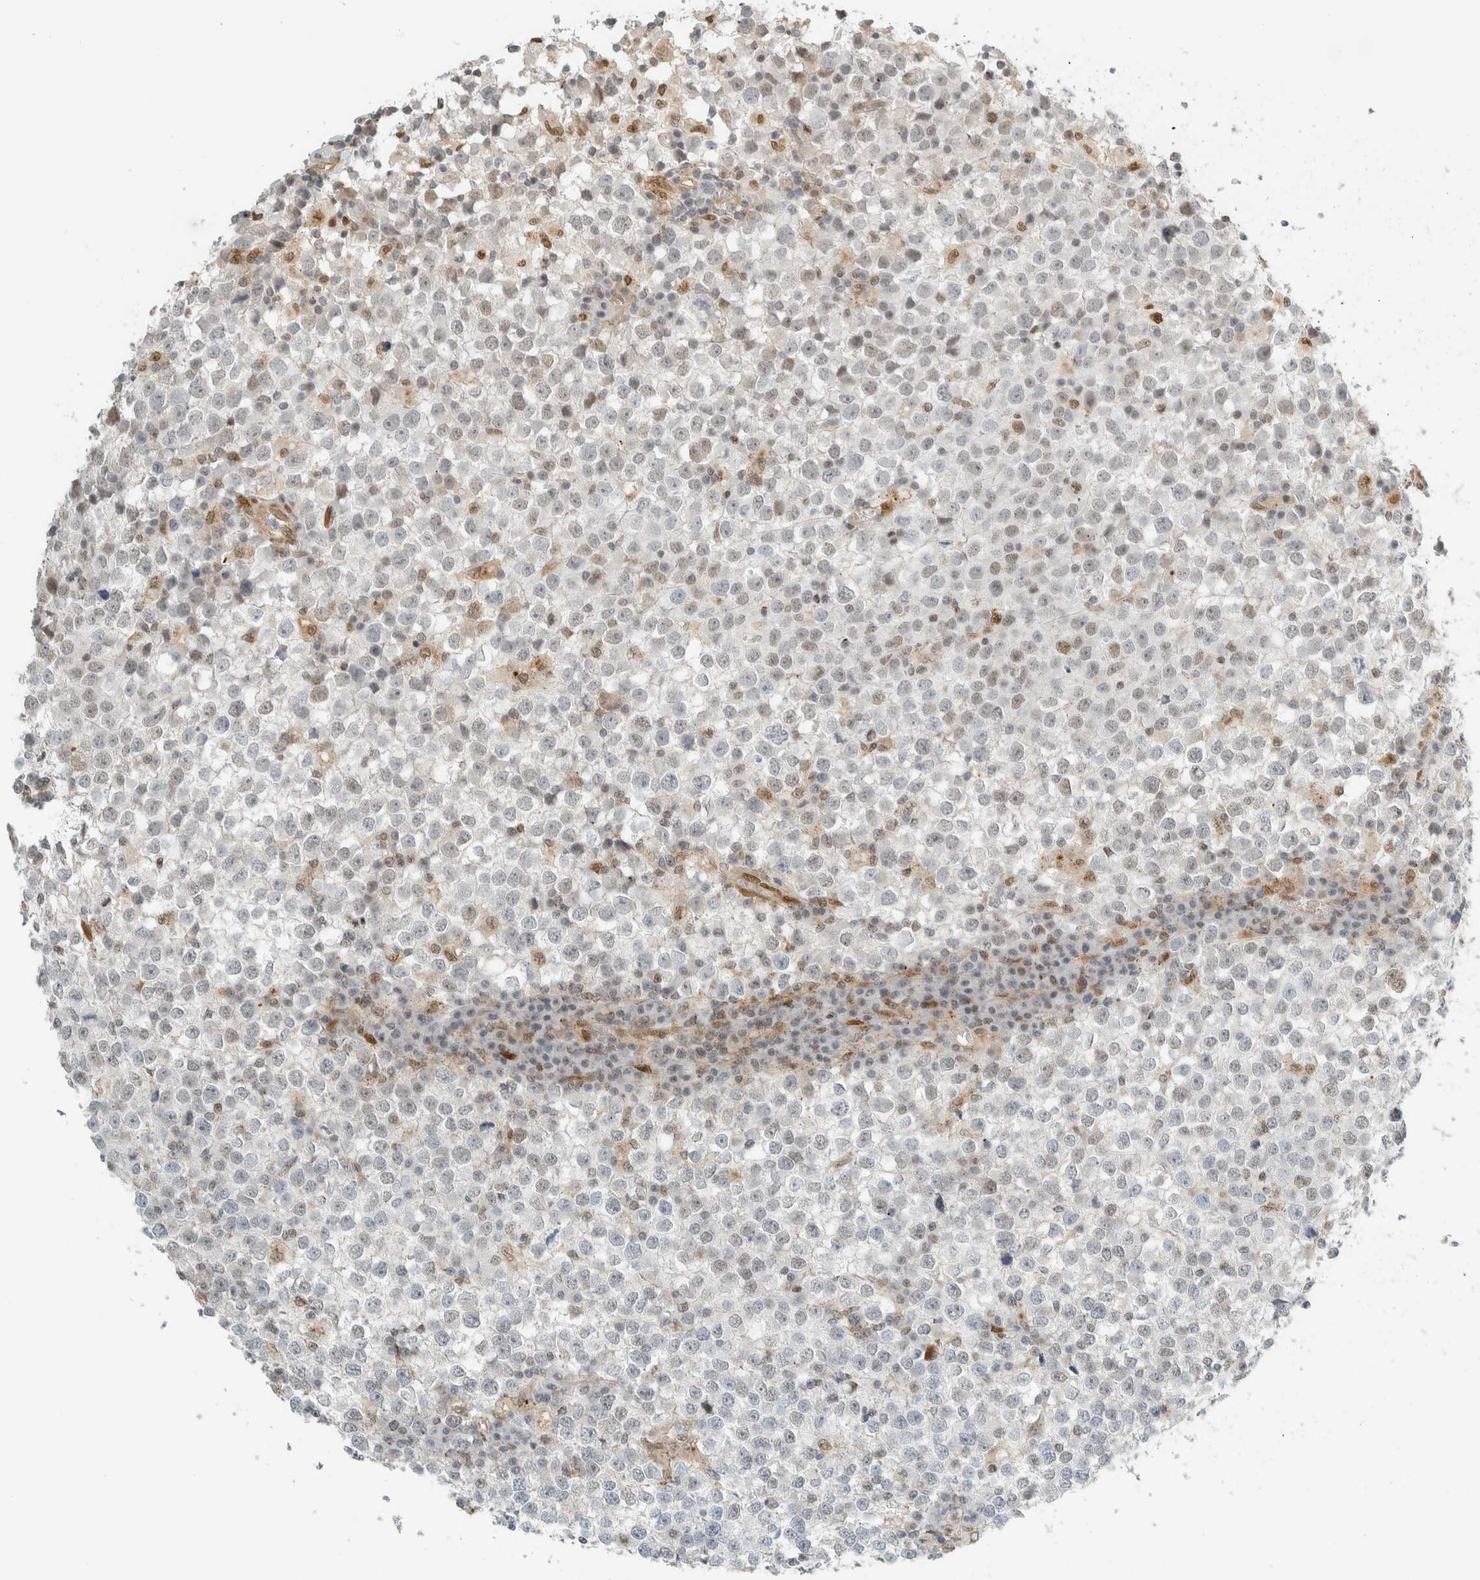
{"staining": {"intensity": "weak", "quantity": "<25%", "location": "nuclear"}, "tissue": "testis cancer", "cell_type": "Tumor cells", "image_type": "cancer", "snomed": [{"axis": "morphology", "description": "Seminoma, NOS"}, {"axis": "topography", "description": "Testis"}], "caption": "This is an immunohistochemistry (IHC) histopathology image of seminoma (testis). There is no staining in tumor cells.", "gene": "TFE3", "patient": {"sex": "male", "age": 65}}